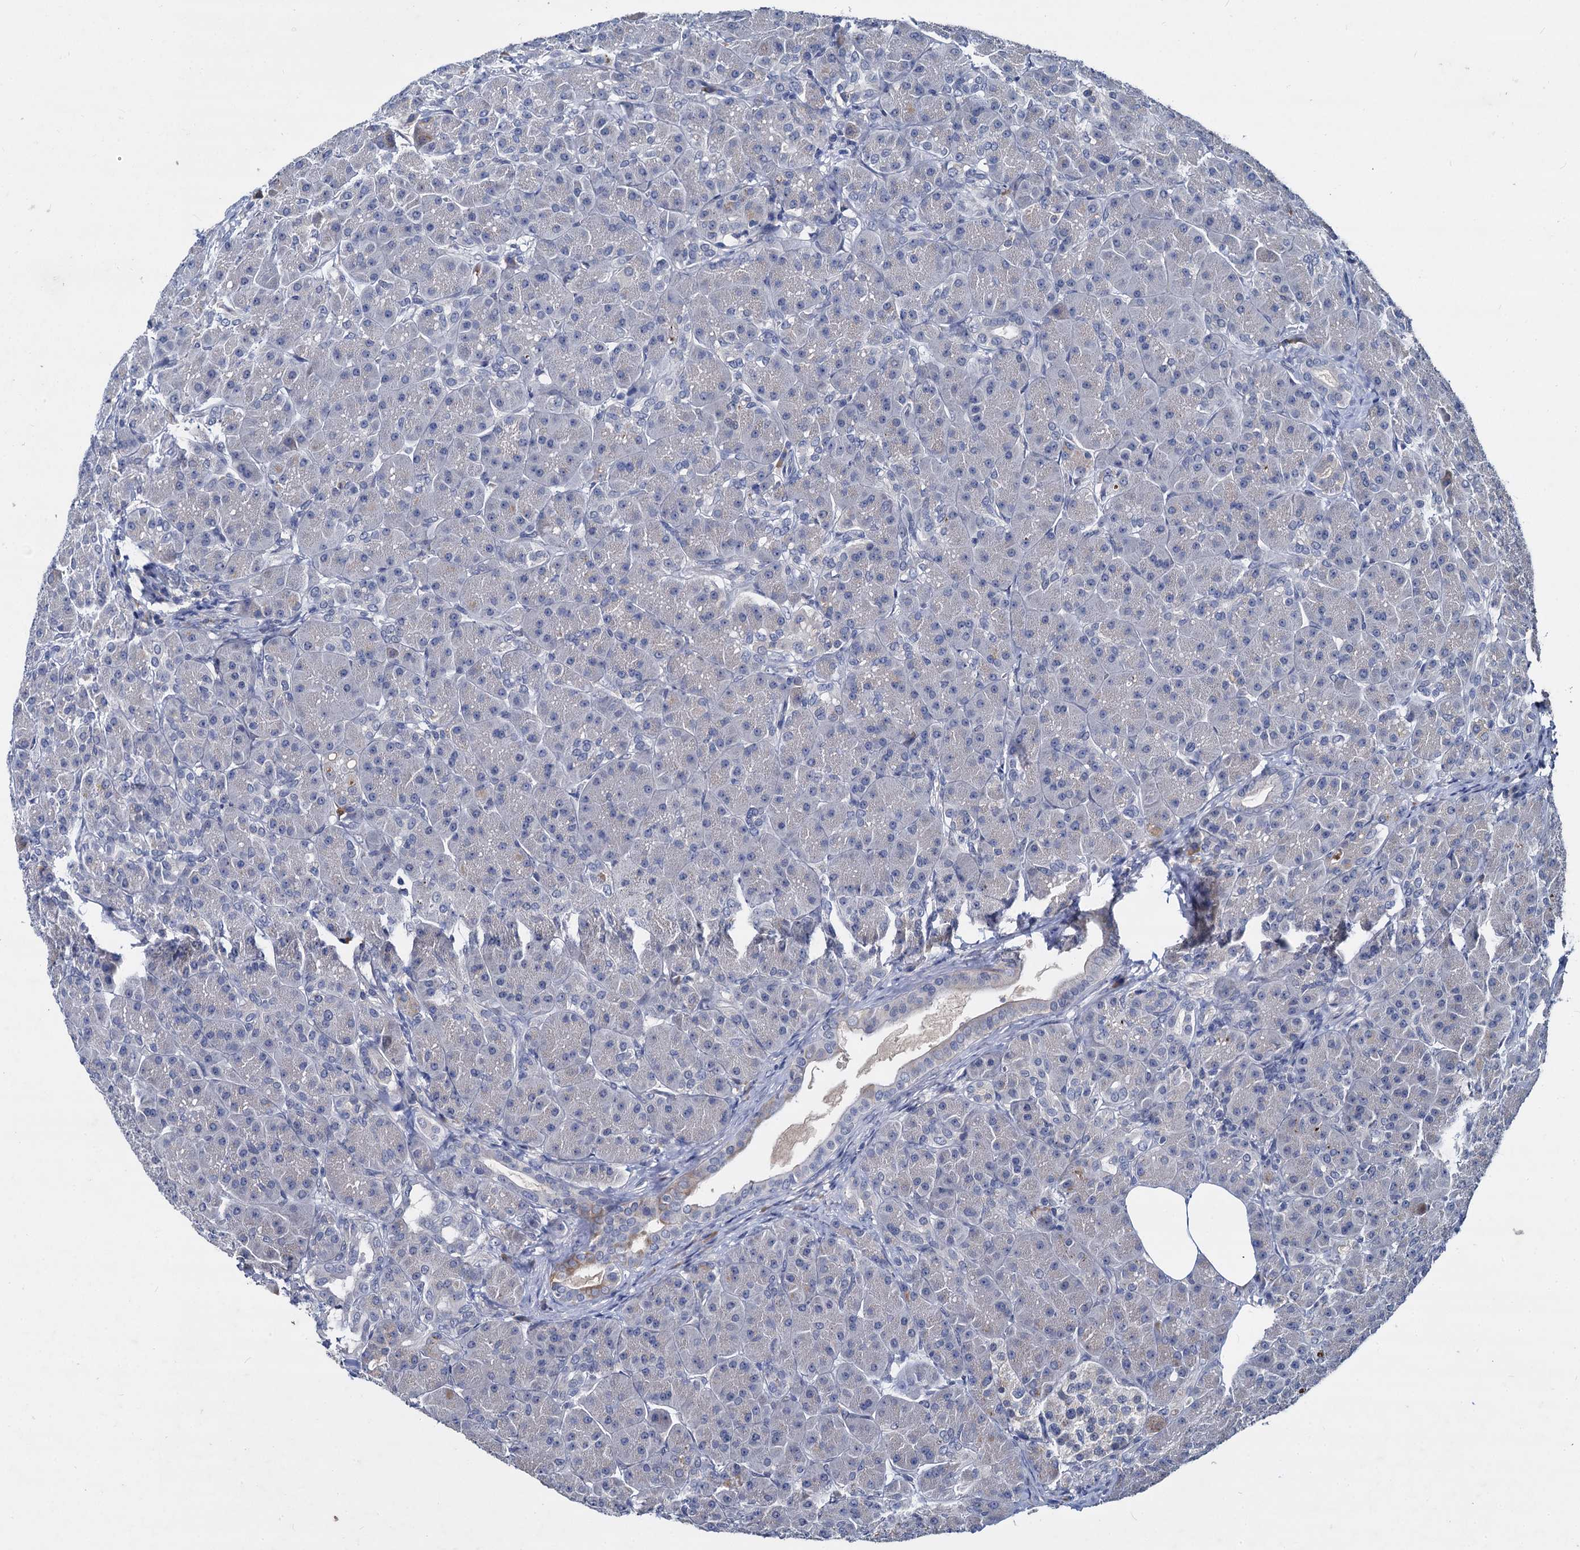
{"staining": {"intensity": "moderate", "quantity": "<25%", "location": "cytoplasmic/membranous"}, "tissue": "pancreas", "cell_type": "Exocrine glandular cells", "image_type": "normal", "snomed": [{"axis": "morphology", "description": "Normal tissue, NOS"}, {"axis": "topography", "description": "Pancreas"}], "caption": "Immunohistochemistry of unremarkable human pancreas shows low levels of moderate cytoplasmic/membranous positivity in about <25% of exocrine glandular cells.", "gene": "CCDC184", "patient": {"sex": "male", "age": 63}}